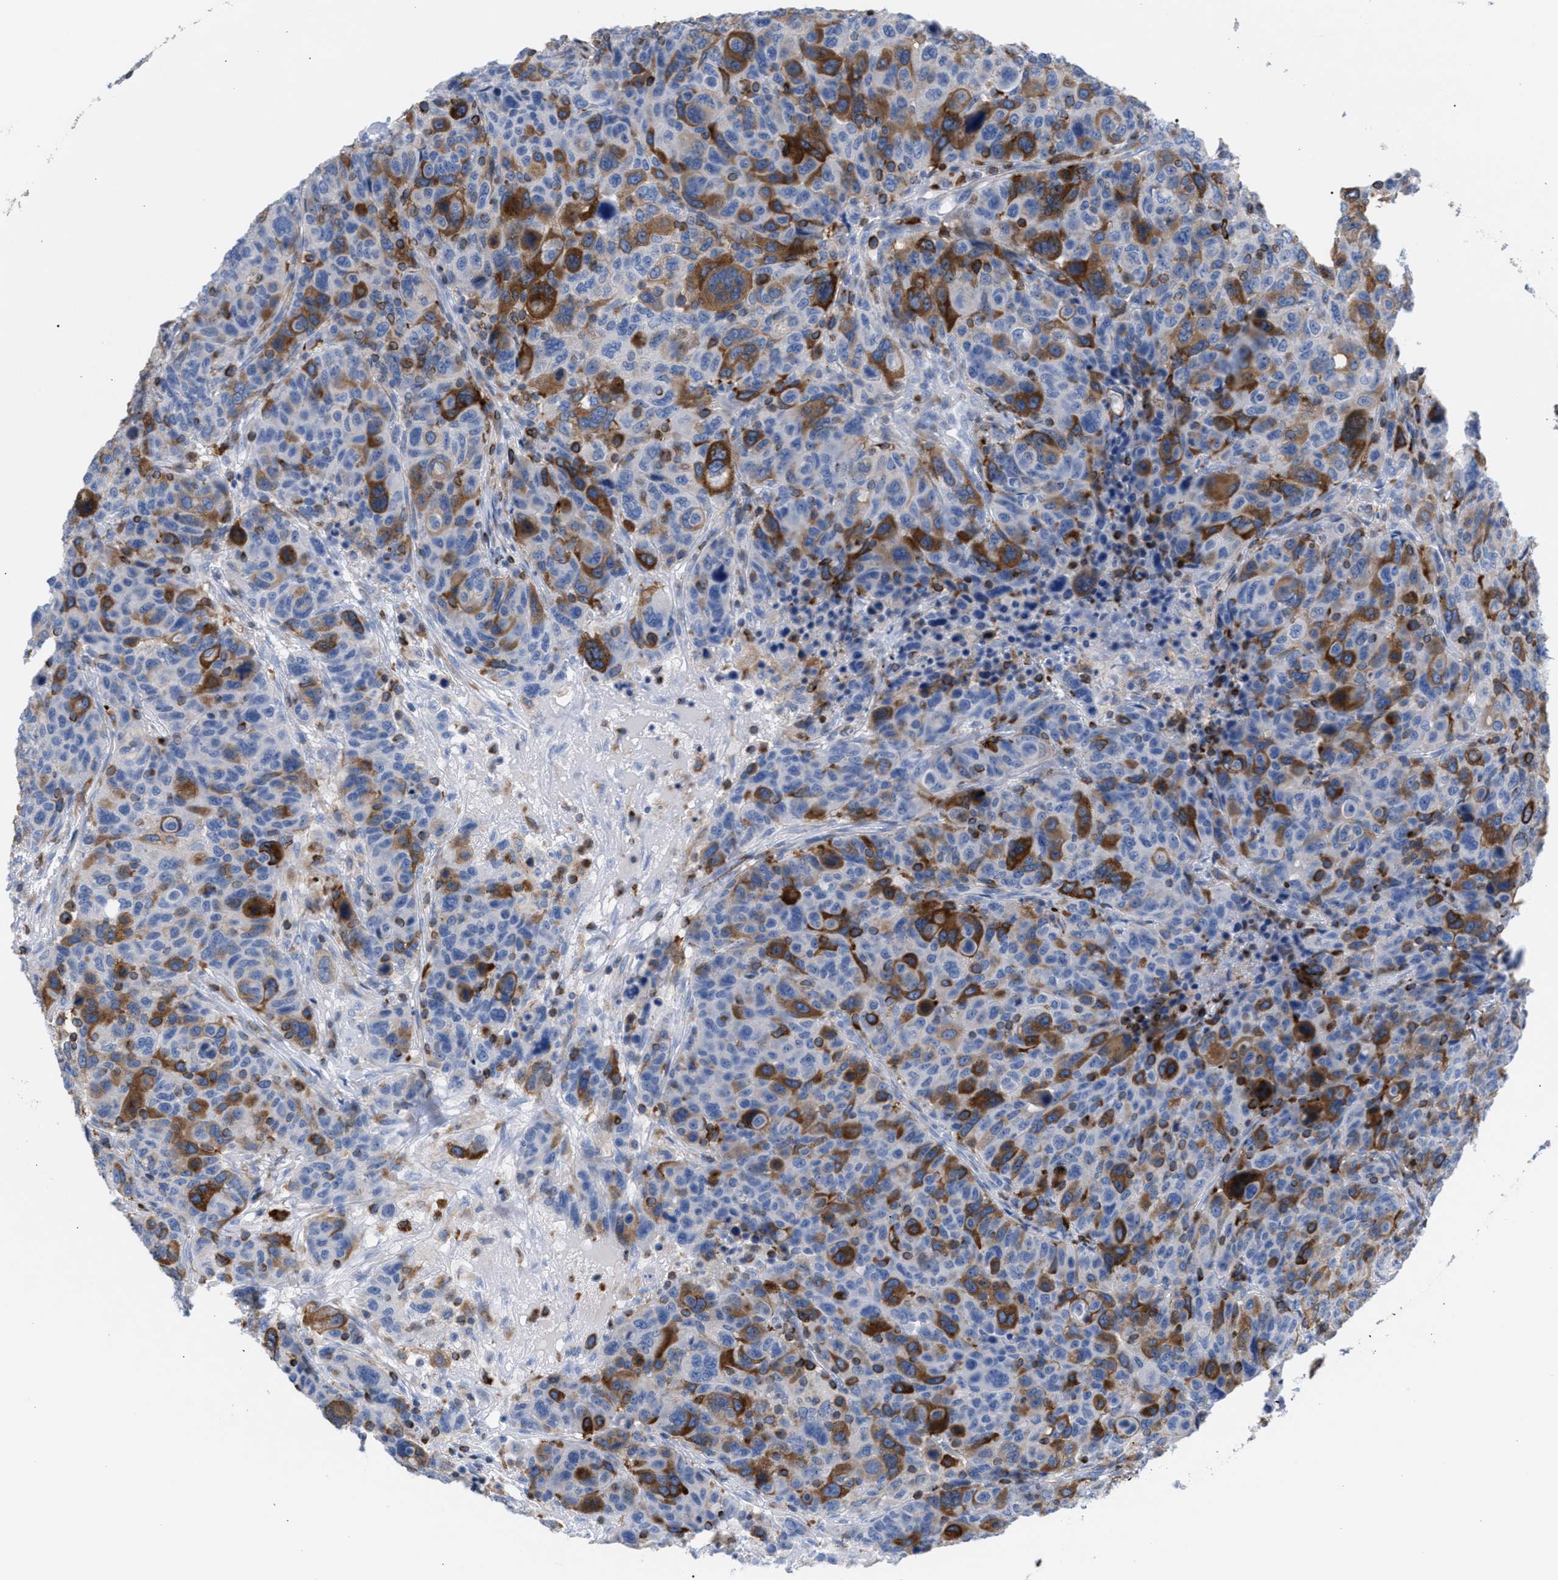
{"staining": {"intensity": "strong", "quantity": "25%-75%", "location": "cytoplasmic/membranous"}, "tissue": "breast cancer", "cell_type": "Tumor cells", "image_type": "cancer", "snomed": [{"axis": "morphology", "description": "Duct carcinoma"}, {"axis": "topography", "description": "Breast"}], "caption": "The image exhibits immunohistochemical staining of invasive ductal carcinoma (breast). There is strong cytoplasmic/membranous staining is appreciated in approximately 25%-75% of tumor cells. The staining is performed using DAB brown chromogen to label protein expression. The nuclei are counter-stained blue using hematoxylin.", "gene": "TACC3", "patient": {"sex": "female", "age": 37}}